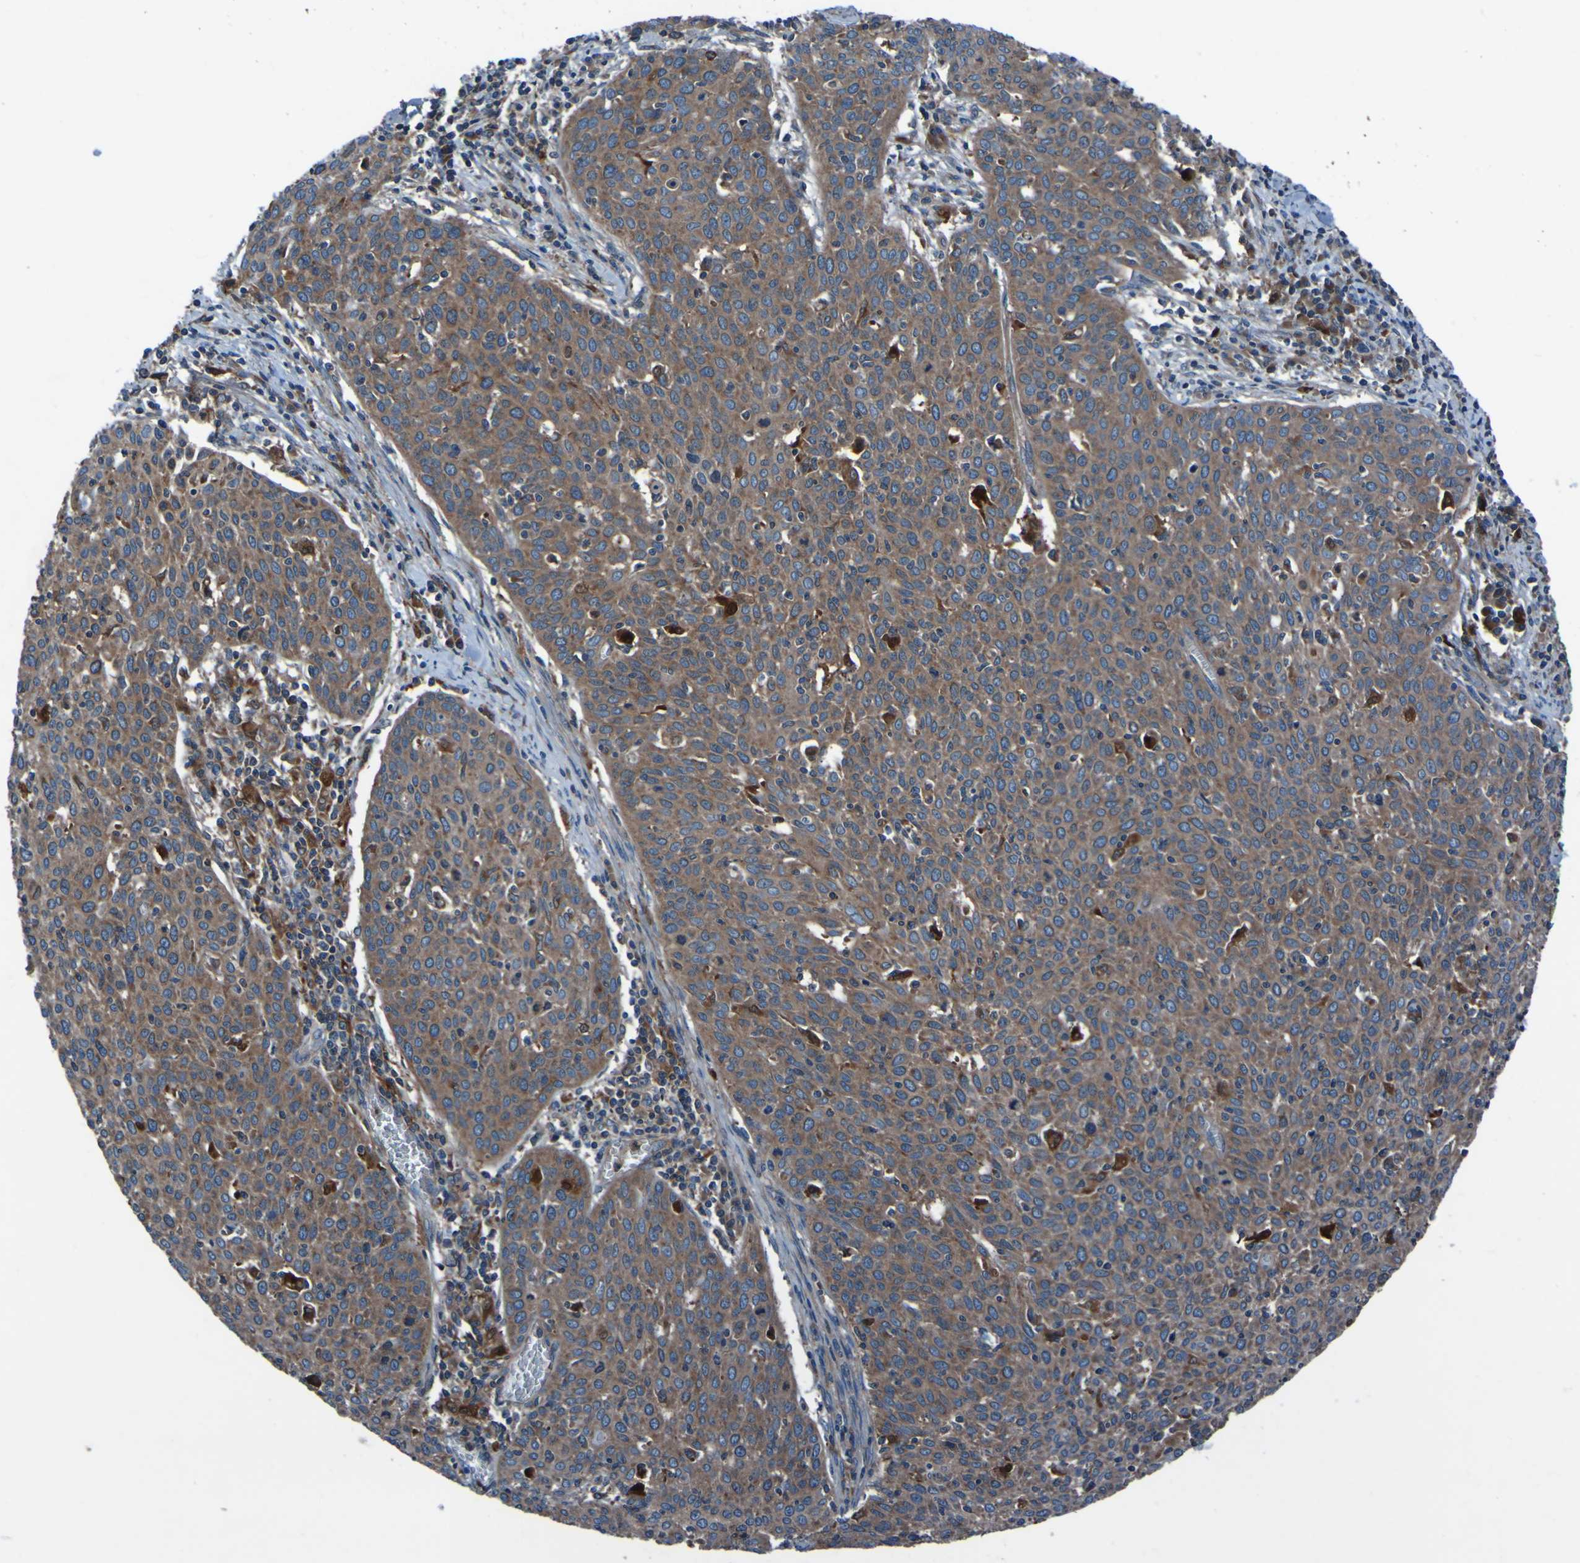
{"staining": {"intensity": "moderate", "quantity": ">75%", "location": "cytoplasmic/membranous"}, "tissue": "cervical cancer", "cell_type": "Tumor cells", "image_type": "cancer", "snomed": [{"axis": "morphology", "description": "Squamous cell carcinoma, NOS"}, {"axis": "topography", "description": "Cervix"}], "caption": "Immunohistochemical staining of squamous cell carcinoma (cervical) exhibits medium levels of moderate cytoplasmic/membranous protein staining in about >75% of tumor cells.", "gene": "RAB5B", "patient": {"sex": "female", "age": 38}}